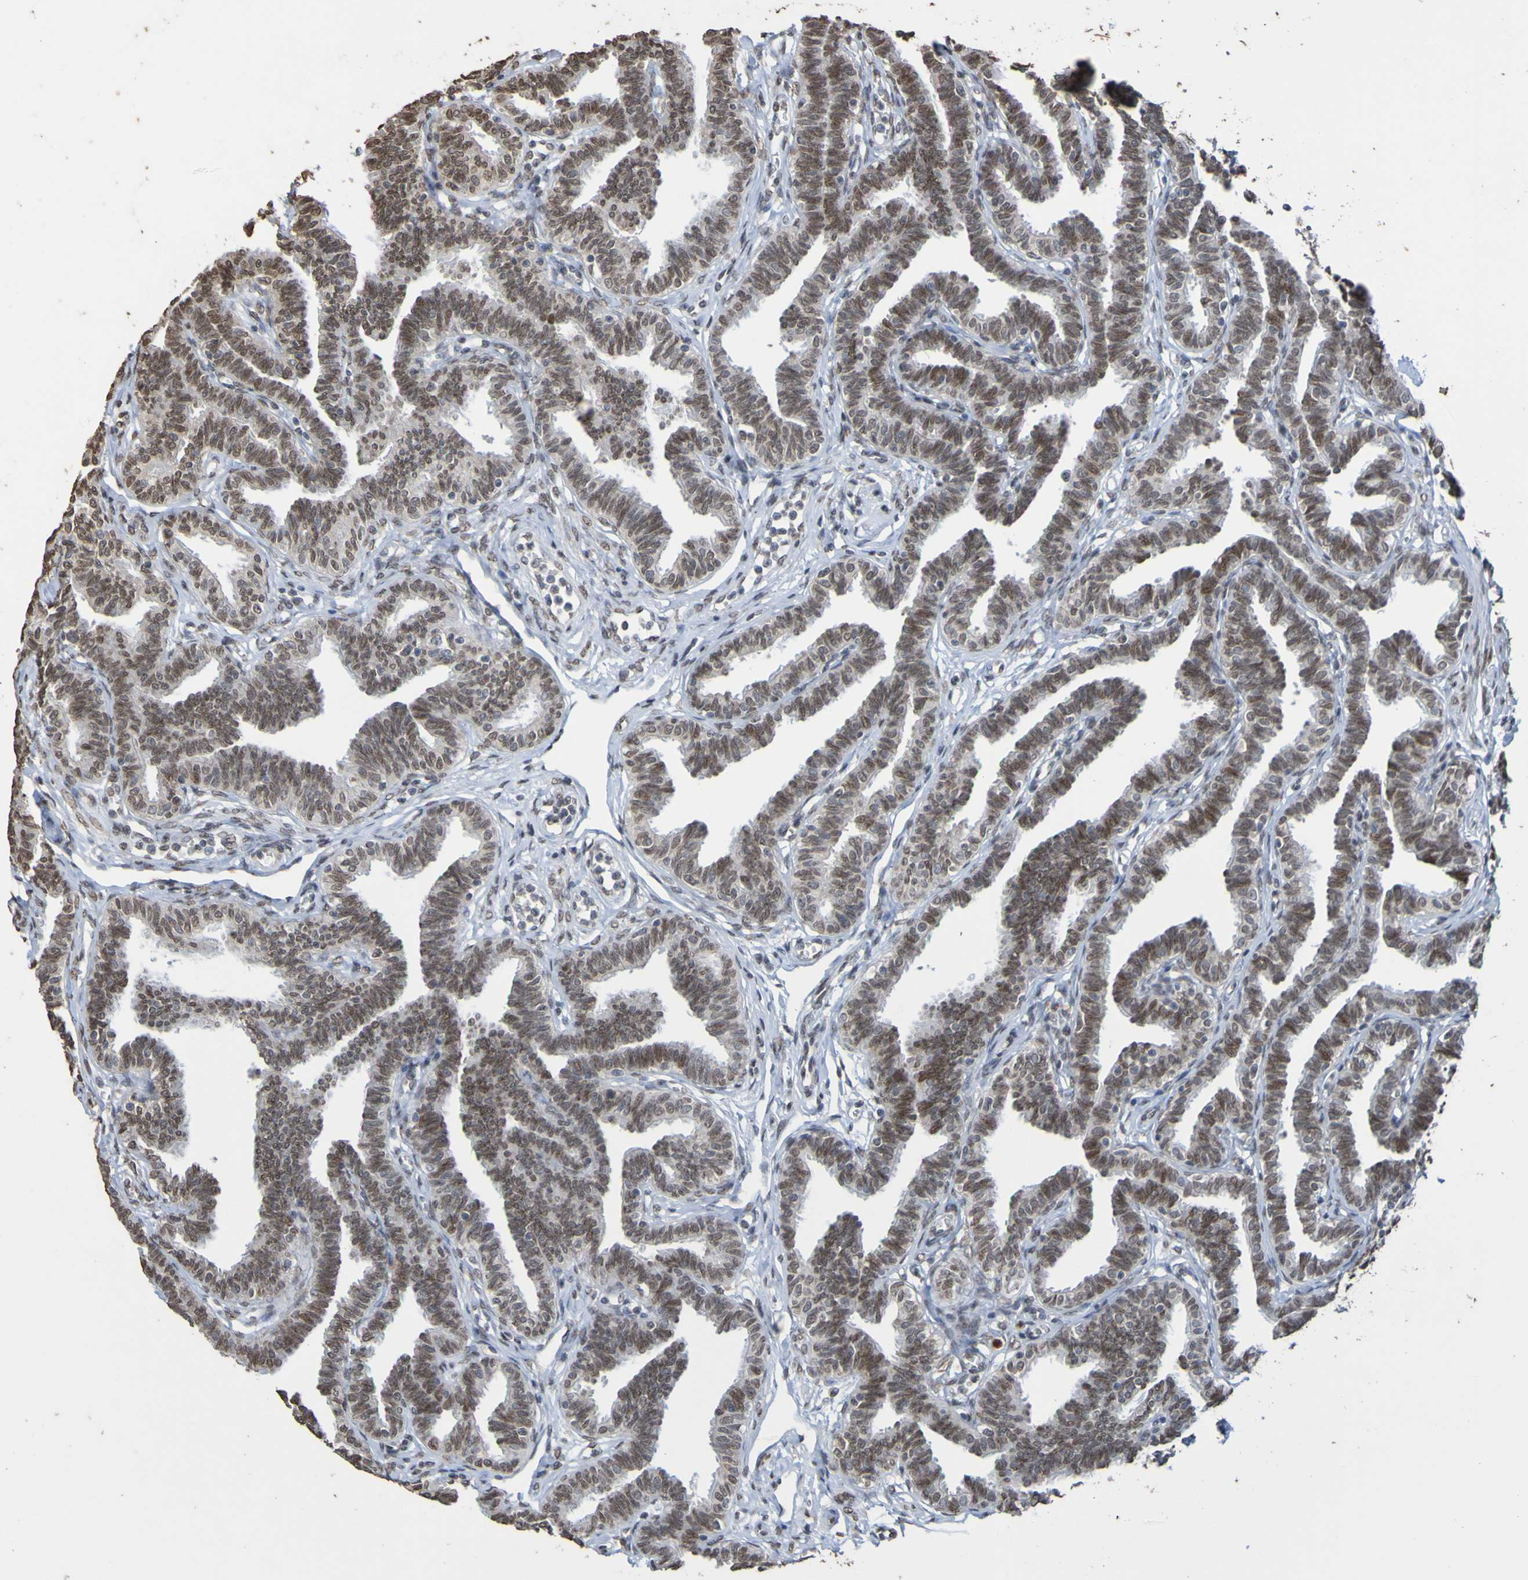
{"staining": {"intensity": "moderate", "quantity": ">75%", "location": "nuclear"}, "tissue": "fallopian tube", "cell_type": "Glandular cells", "image_type": "normal", "snomed": [{"axis": "morphology", "description": "Normal tissue, NOS"}, {"axis": "topography", "description": "Fallopian tube"}, {"axis": "topography", "description": "Ovary"}], "caption": "The image reveals a brown stain indicating the presence of a protein in the nuclear of glandular cells in fallopian tube.", "gene": "ALKBH2", "patient": {"sex": "female", "age": 23}}